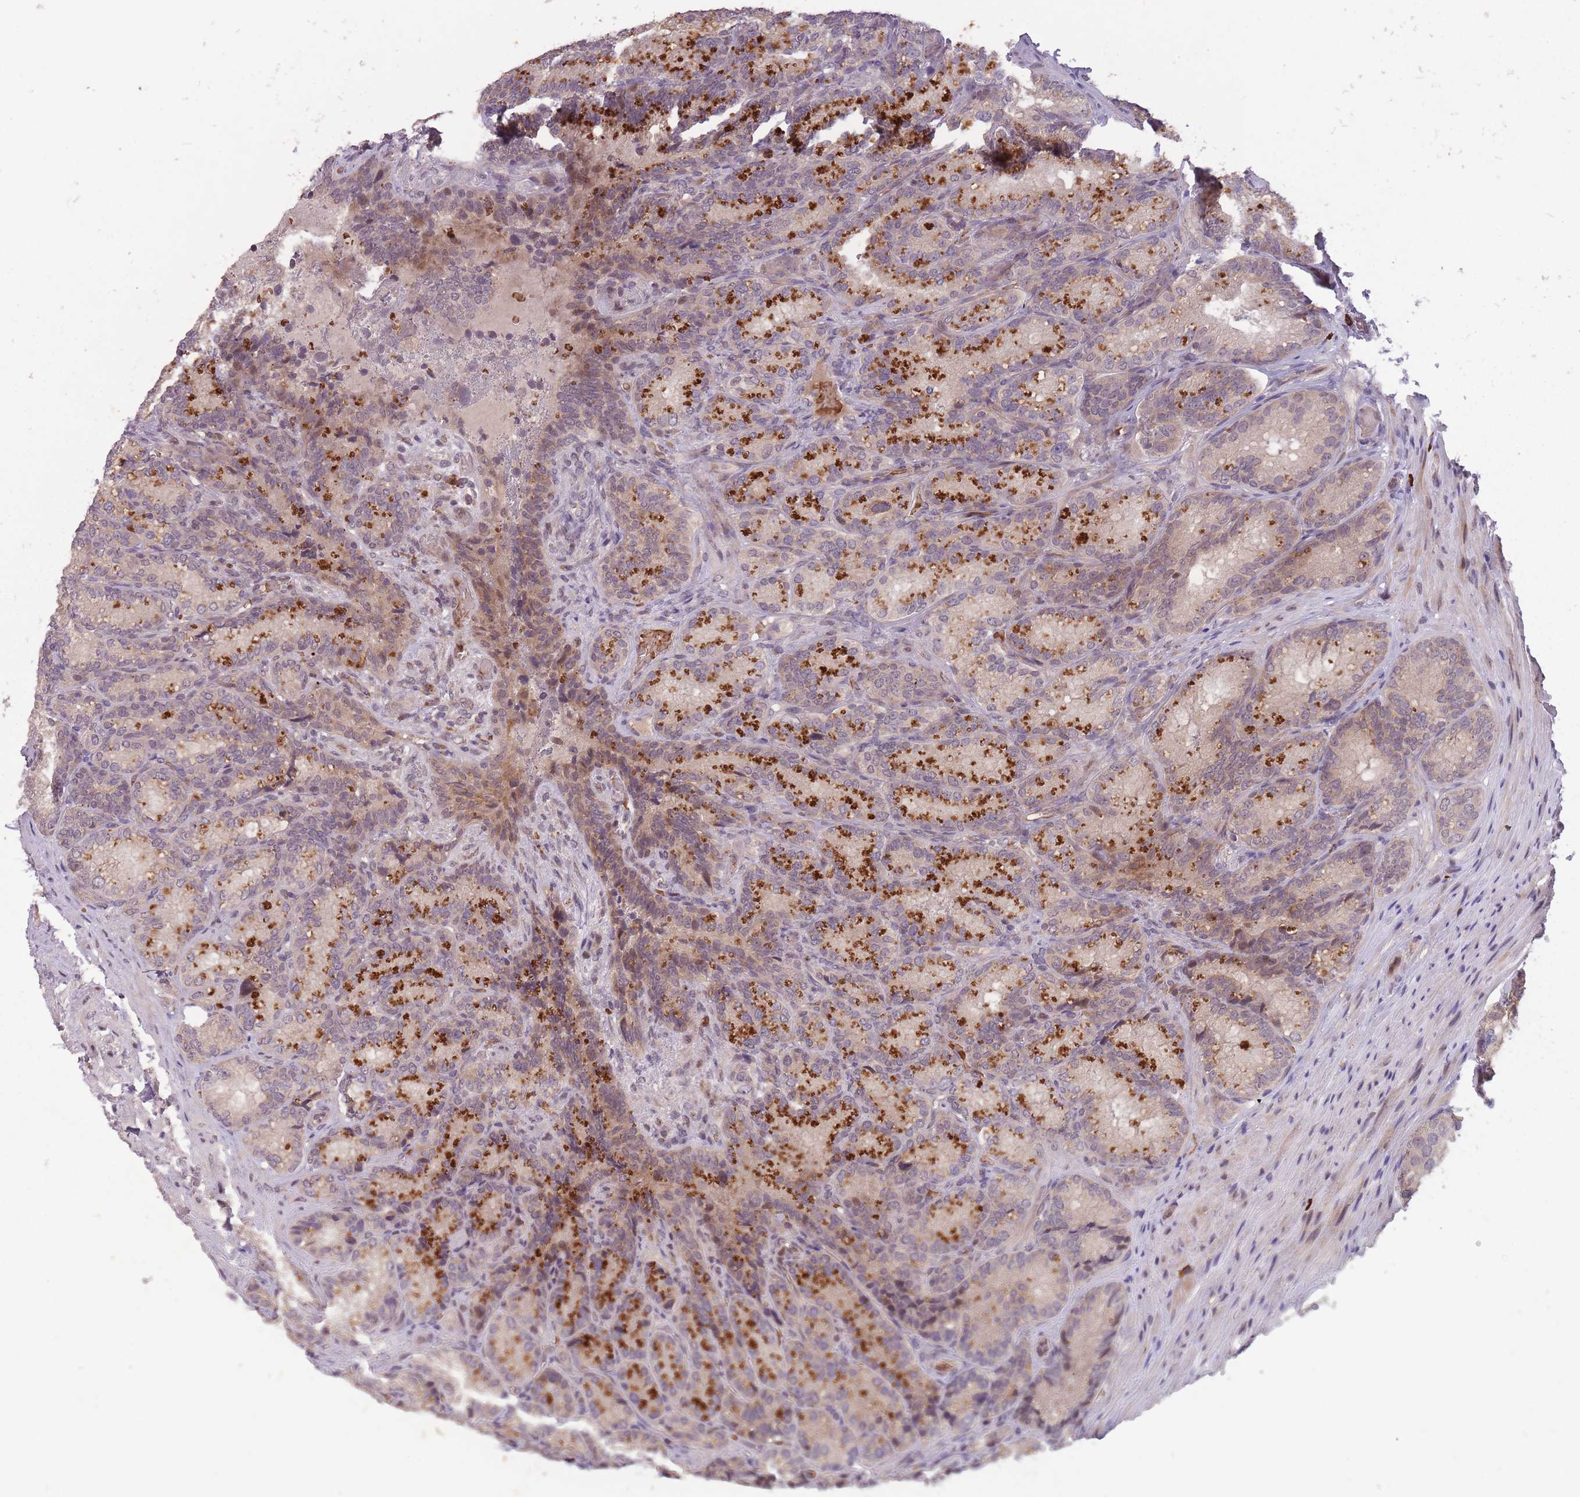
{"staining": {"intensity": "strong", "quantity": "25%-75%", "location": "cytoplasmic/membranous"}, "tissue": "seminal vesicle", "cell_type": "Glandular cells", "image_type": "normal", "snomed": [{"axis": "morphology", "description": "Normal tissue, NOS"}, {"axis": "topography", "description": "Seminal veicle"}], "caption": "Immunohistochemistry (IHC) staining of unremarkable seminal vesicle, which shows high levels of strong cytoplasmic/membranous staining in about 25%-75% of glandular cells indicating strong cytoplasmic/membranous protein positivity. The staining was performed using DAB (3,3'-diaminobenzidine) (brown) for protein detection and nuclei were counterstained in hematoxylin (blue).", "gene": "SECTM1", "patient": {"sex": "male", "age": 58}}